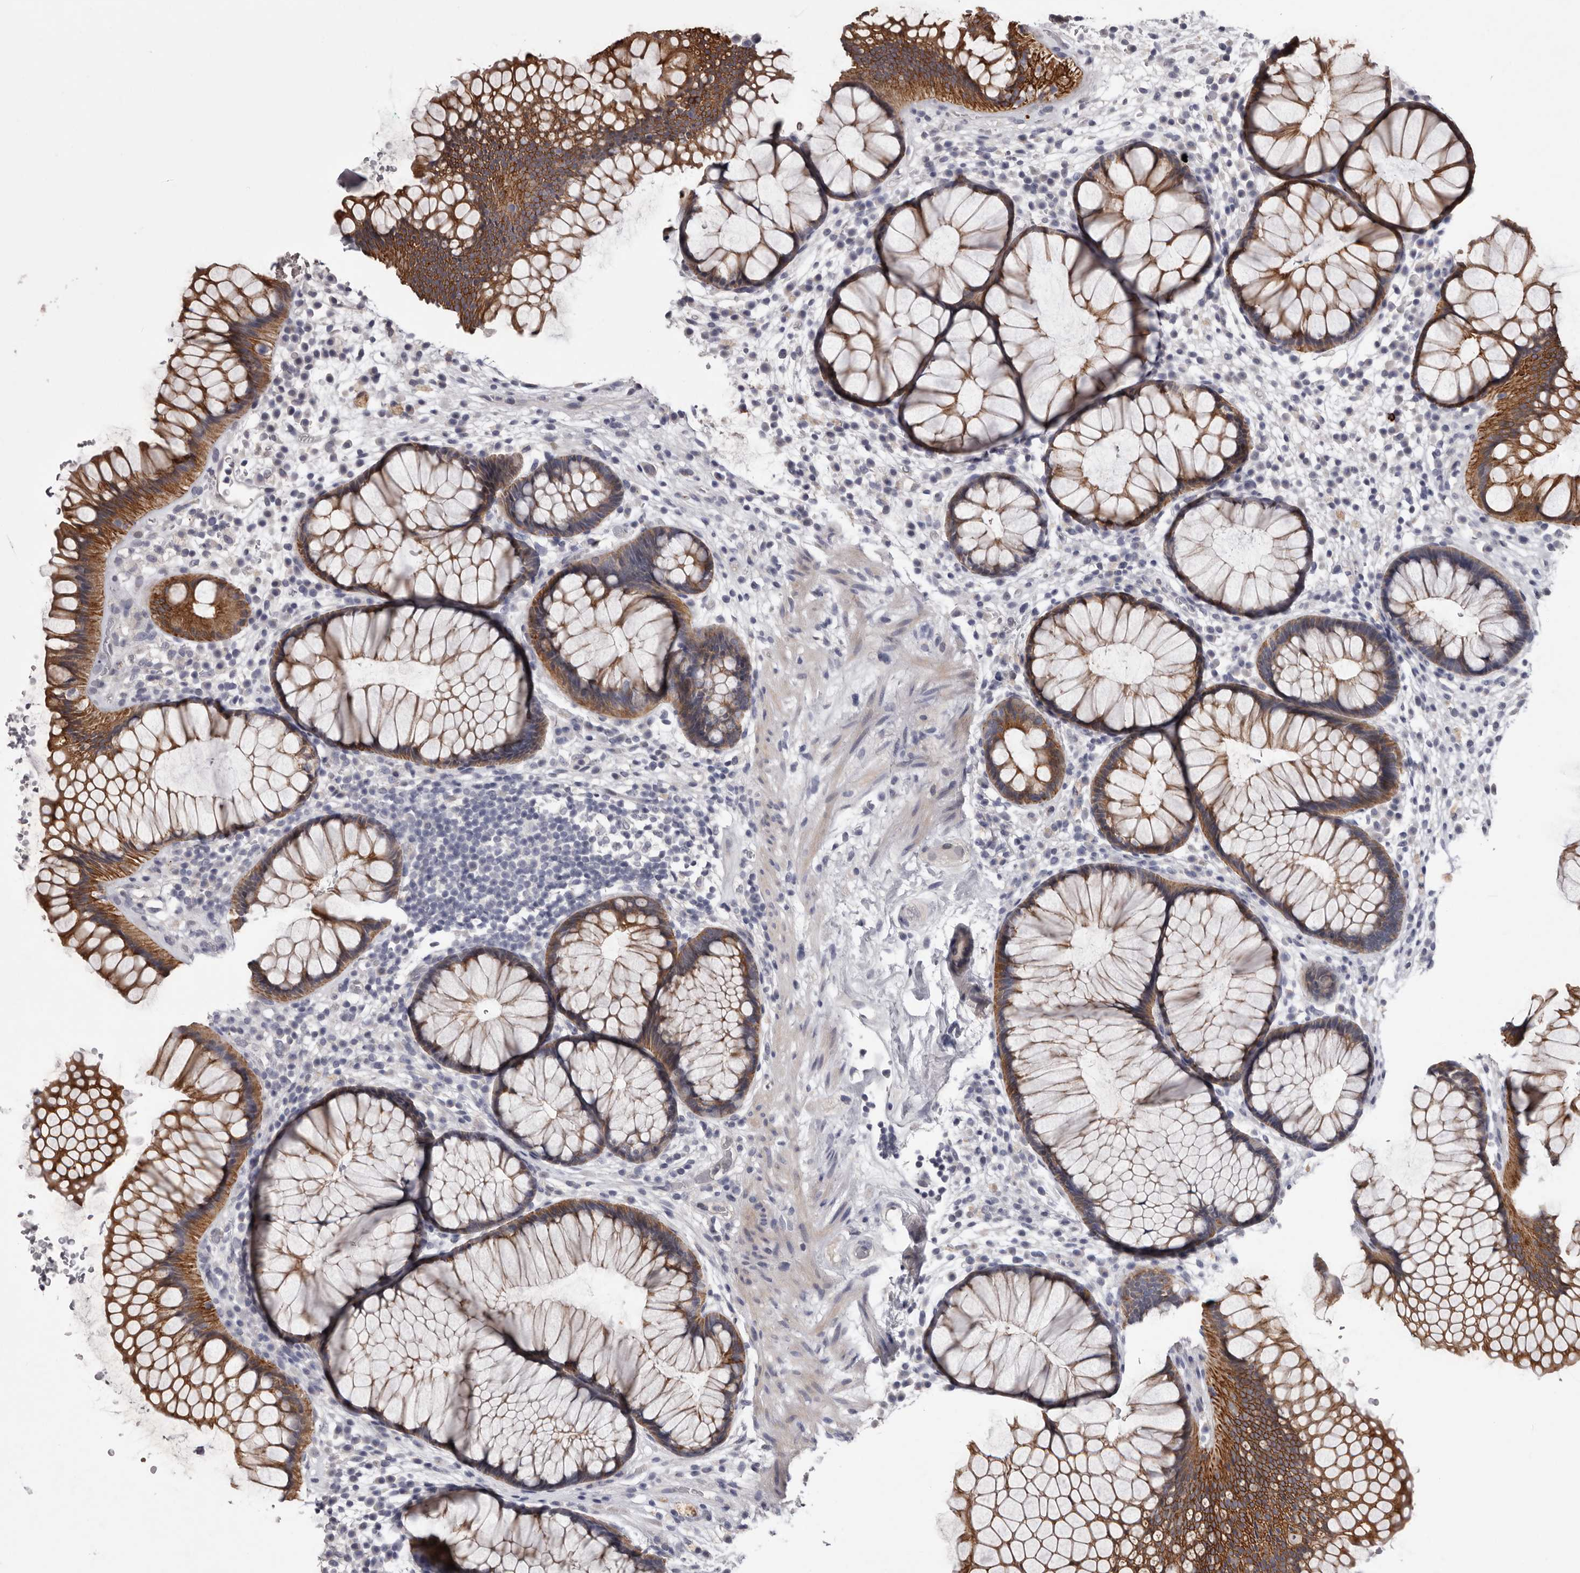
{"staining": {"intensity": "strong", "quantity": ">75%", "location": "cytoplasmic/membranous"}, "tissue": "rectum", "cell_type": "Glandular cells", "image_type": "normal", "snomed": [{"axis": "morphology", "description": "Normal tissue, NOS"}, {"axis": "topography", "description": "Rectum"}], "caption": "Strong cytoplasmic/membranous expression is identified in about >75% of glandular cells in benign rectum. Using DAB (3,3'-diaminobenzidine) (brown) and hematoxylin (blue) stains, captured at high magnification using brightfield microscopy.", "gene": "LPAR6", "patient": {"sex": "male", "age": 51}}